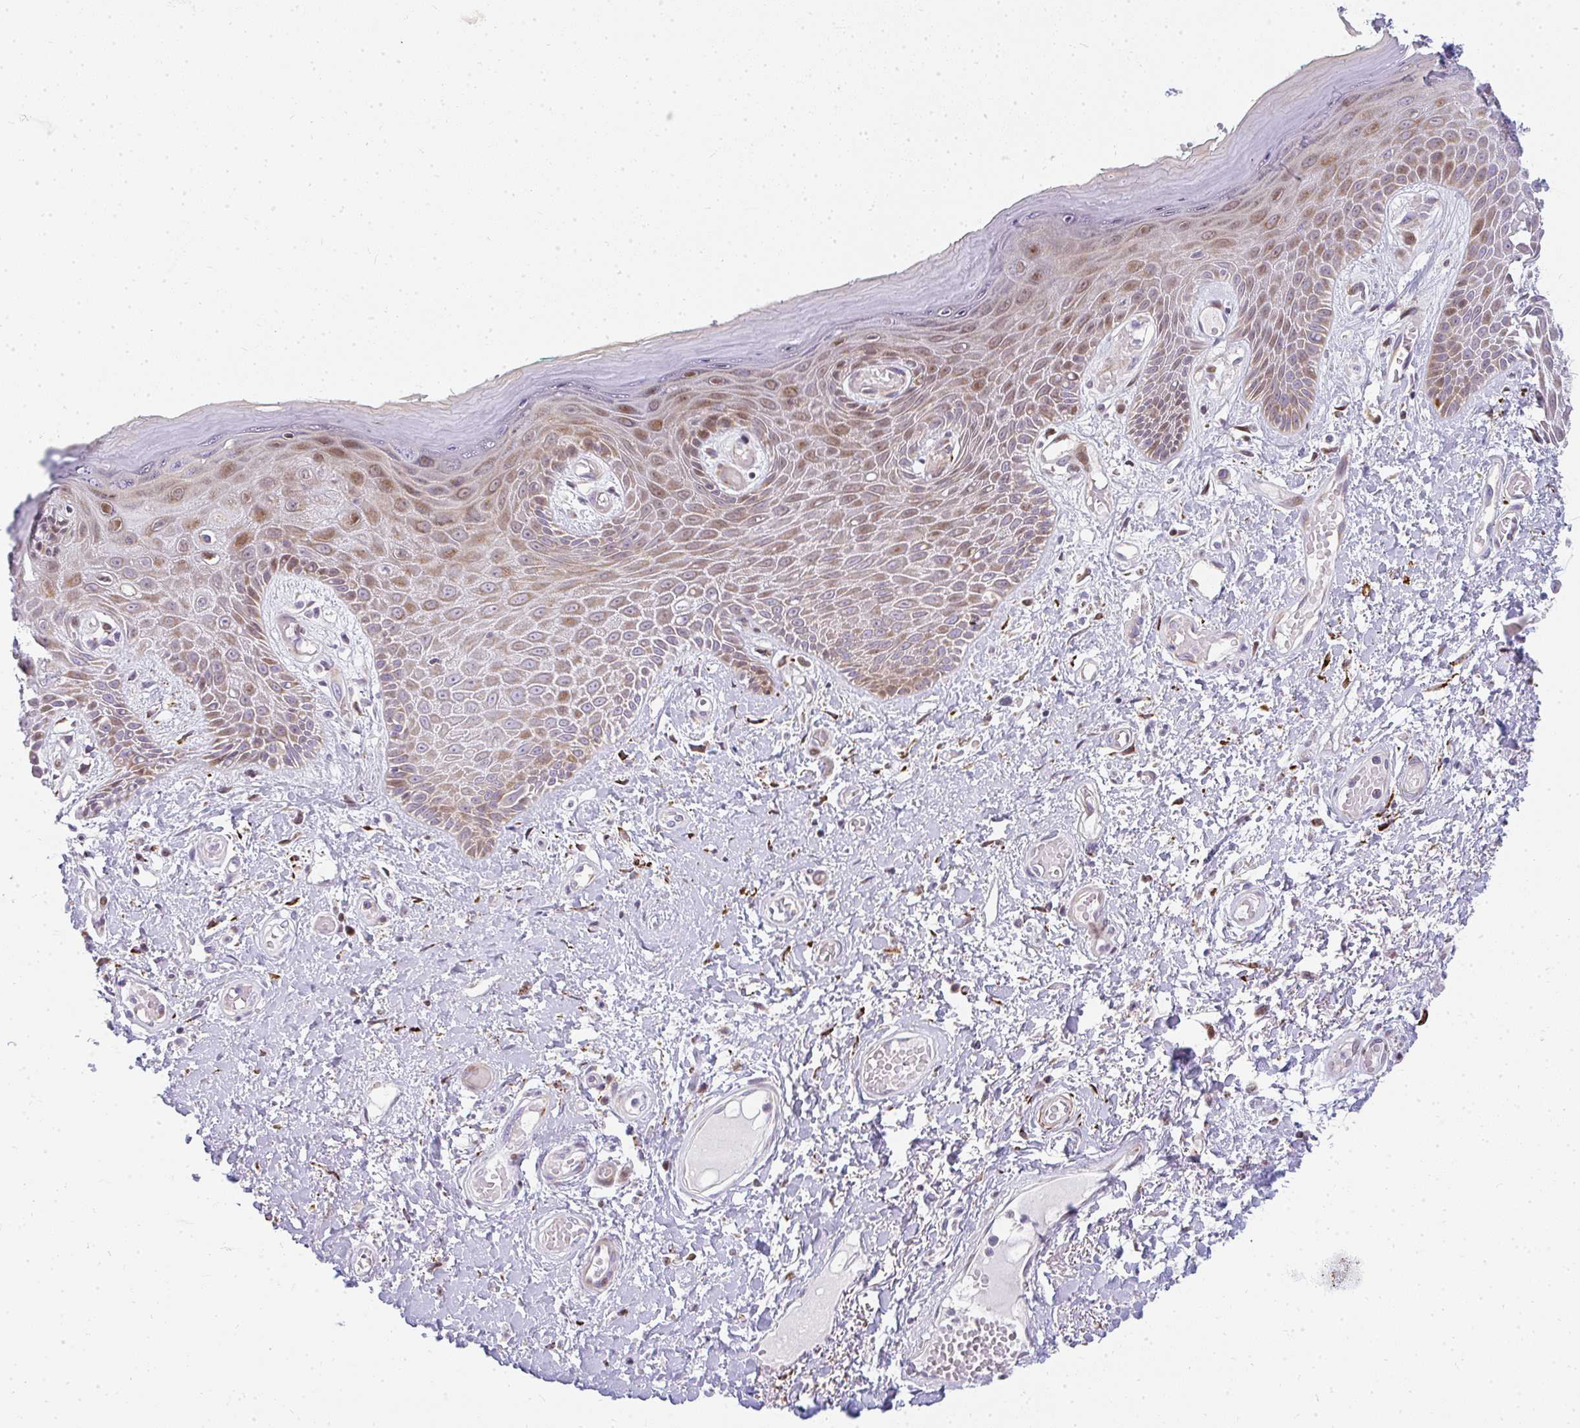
{"staining": {"intensity": "strong", "quantity": "25%-75%", "location": "cytoplasmic/membranous,nuclear"}, "tissue": "skin", "cell_type": "Epidermal cells", "image_type": "normal", "snomed": [{"axis": "morphology", "description": "Normal tissue, NOS"}, {"axis": "topography", "description": "Anal"}, {"axis": "topography", "description": "Peripheral nerve tissue"}], "caption": "Immunohistochemistry (IHC) (DAB) staining of unremarkable human skin demonstrates strong cytoplasmic/membranous,nuclear protein positivity in about 25%-75% of epidermal cells.", "gene": "PLA2G5", "patient": {"sex": "male", "age": 78}}